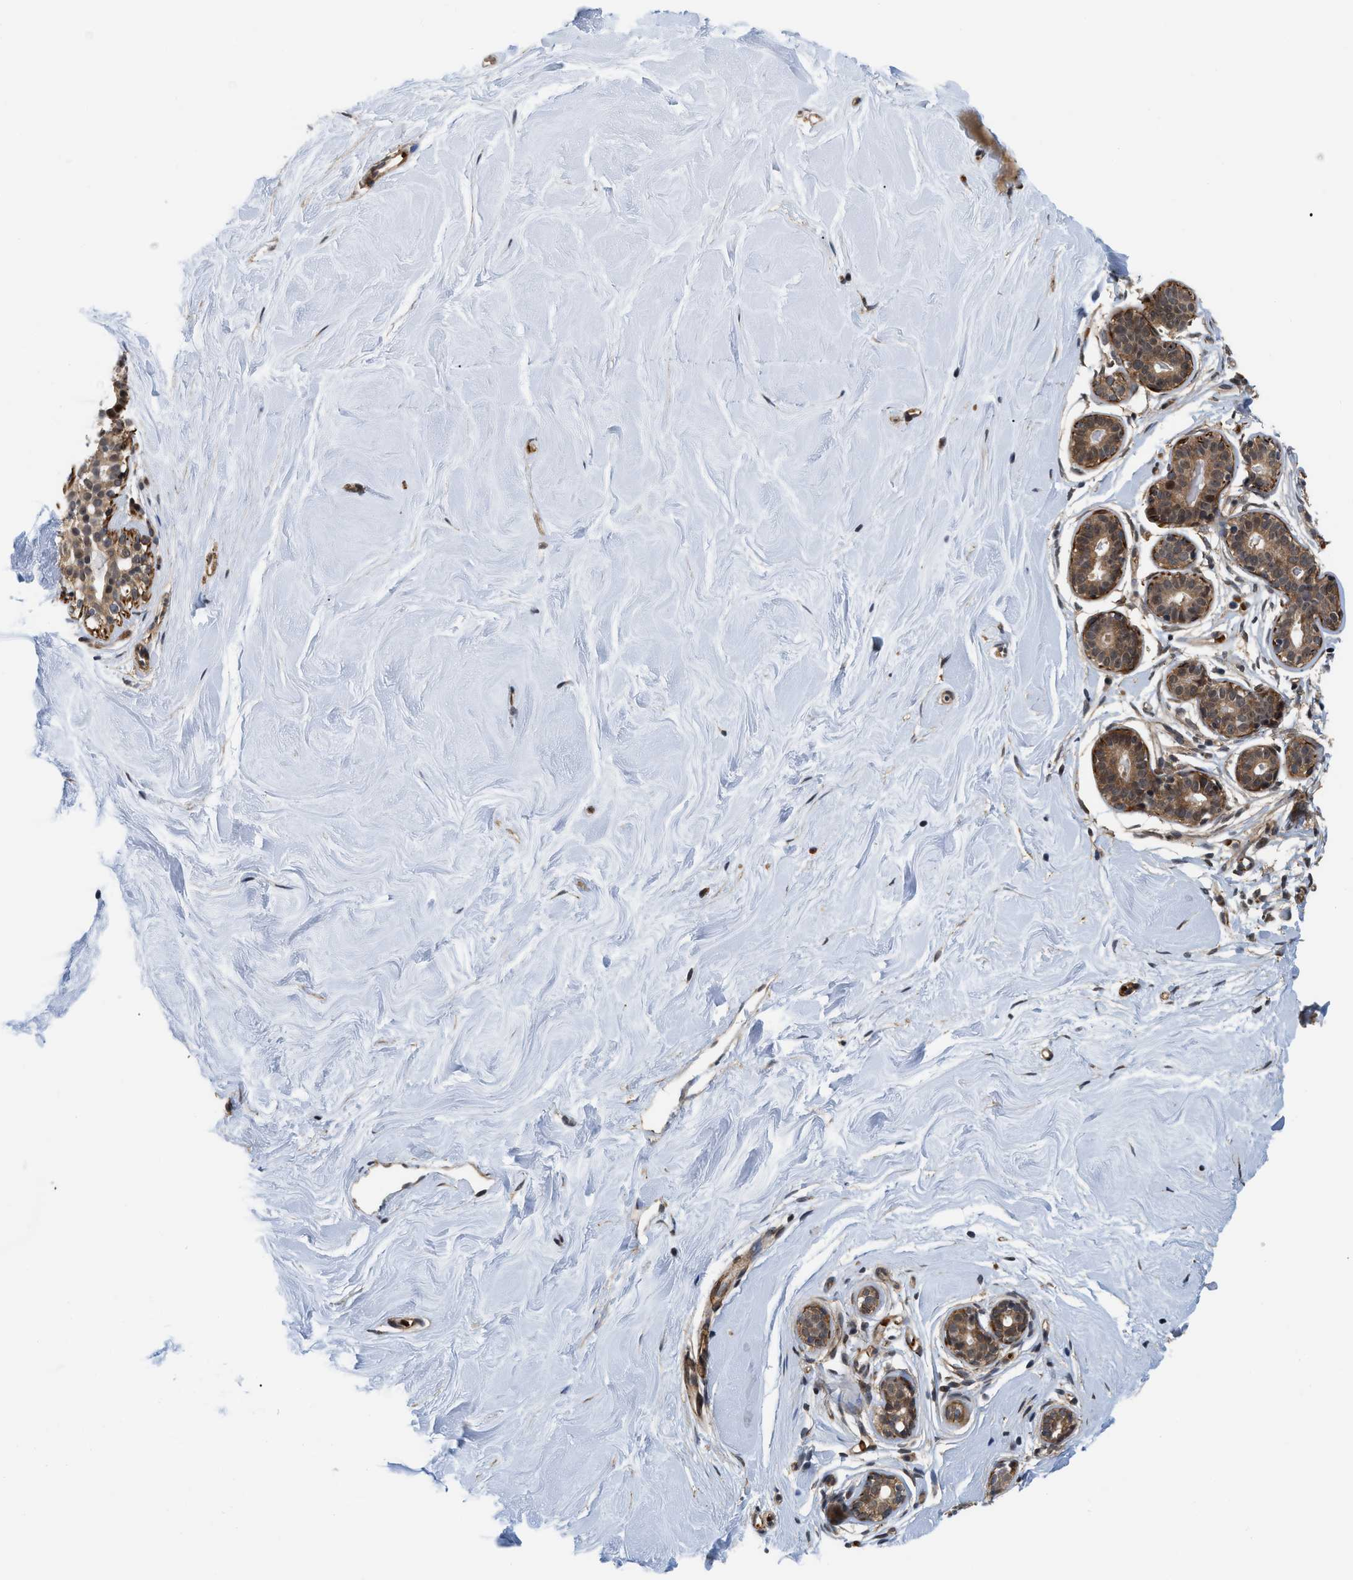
{"staining": {"intensity": "negative", "quantity": "none", "location": "none"}, "tissue": "breast", "cell_type": "Adipocytes", "image_type": "normal", "snomed": [{"axis": "morphology", "description": "Normal tissue, NOS"}, {"axis": "topography", "description": "Breast"}], "caption": "This is an immunohistochemistry (IHC) image of unremarkable breast. There is no staining in adipocytes.", "gene": "GPRASP2", "patient": {"sex": "female", "age": 22}}